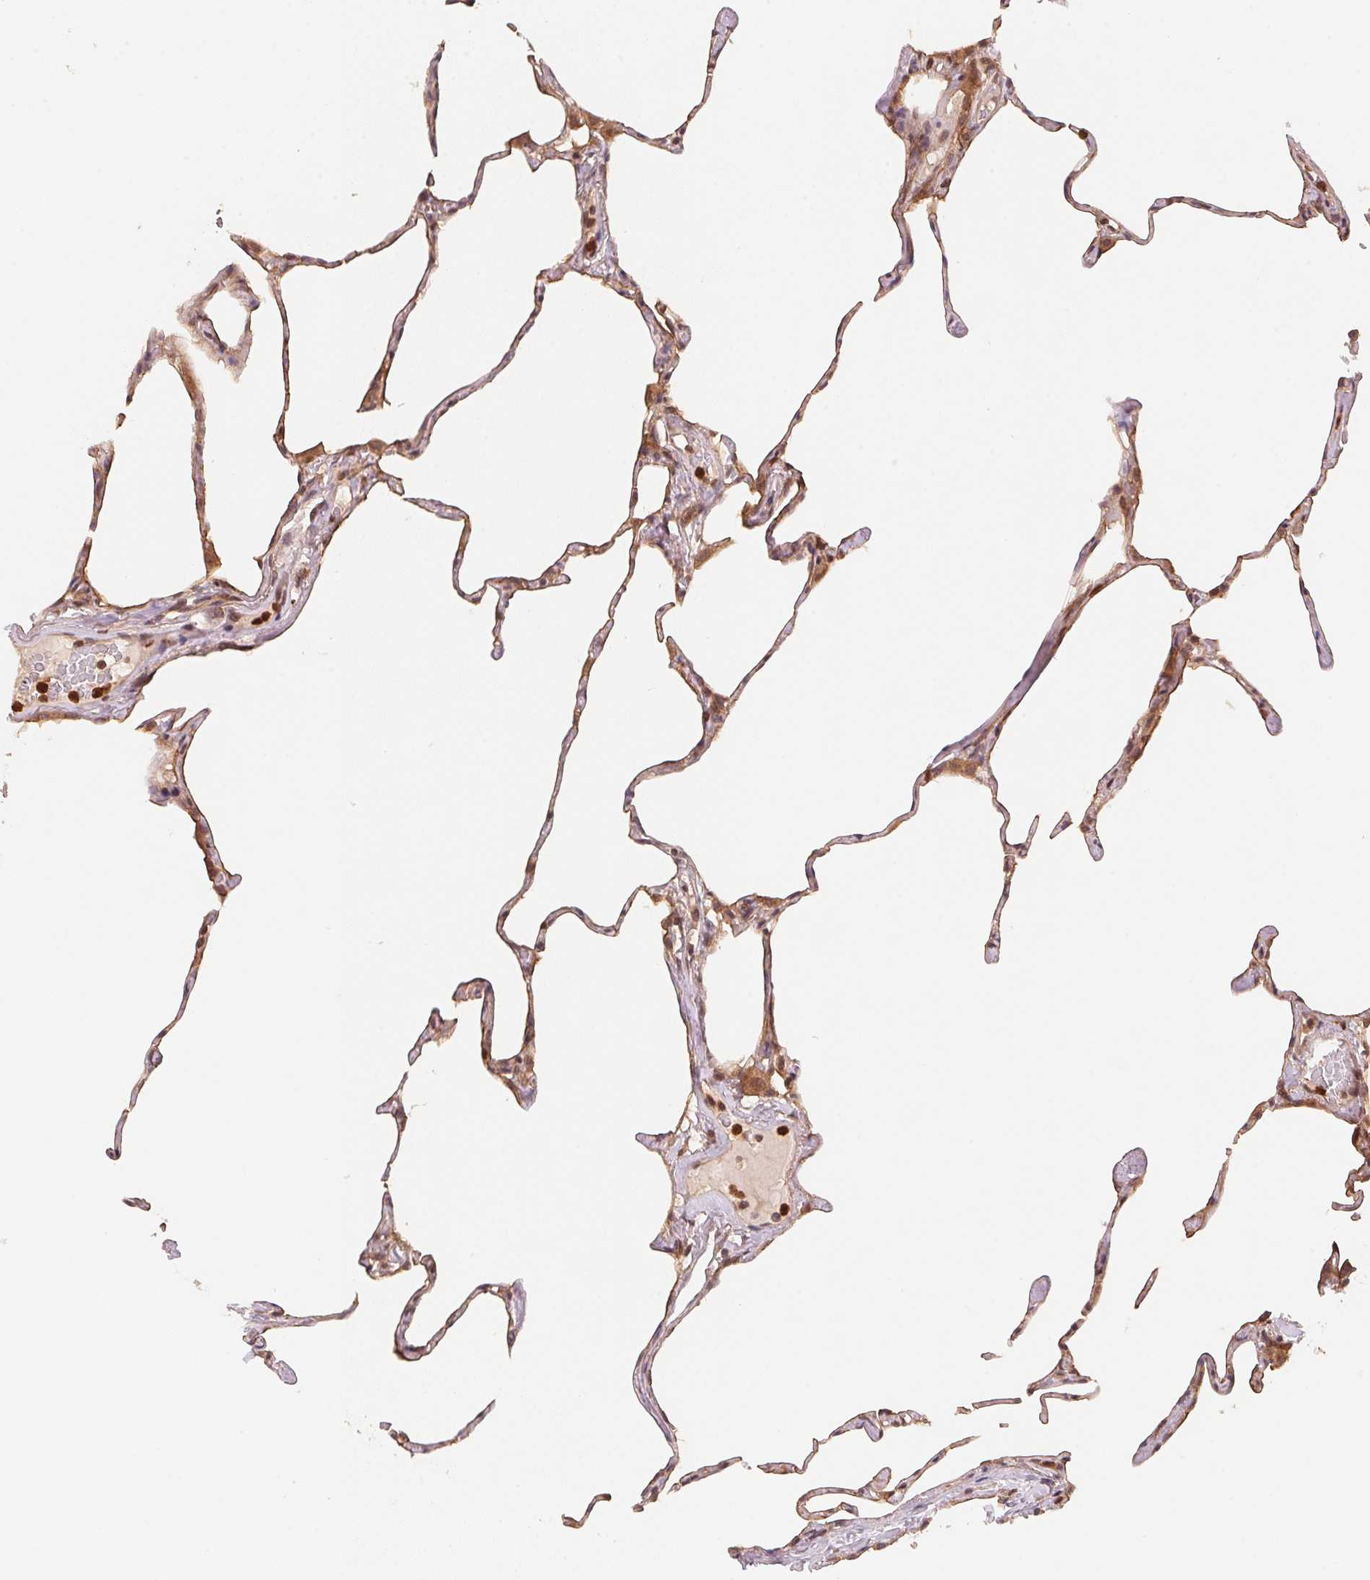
{"staining": {"intensity": "moderate", "quantity": "<25%", "location": "cytoplasmic/membranous,nuclear"}, "tissue": "lung", "cell_type": "Alveolar cells", "image_type": "normal", "snomed": [{"axis": "morphology", "description": "Normal tissue, NOS"}, {"axis": "topography", "description": "Lung"}], "caption": "Benign lung demonstrates moderate cytoplasmic/membranous,nuclear expression in approximately <25% of alveolar cells.", "gene": "CCDC102B", "patient": {"sex": "male", "age": 65}}